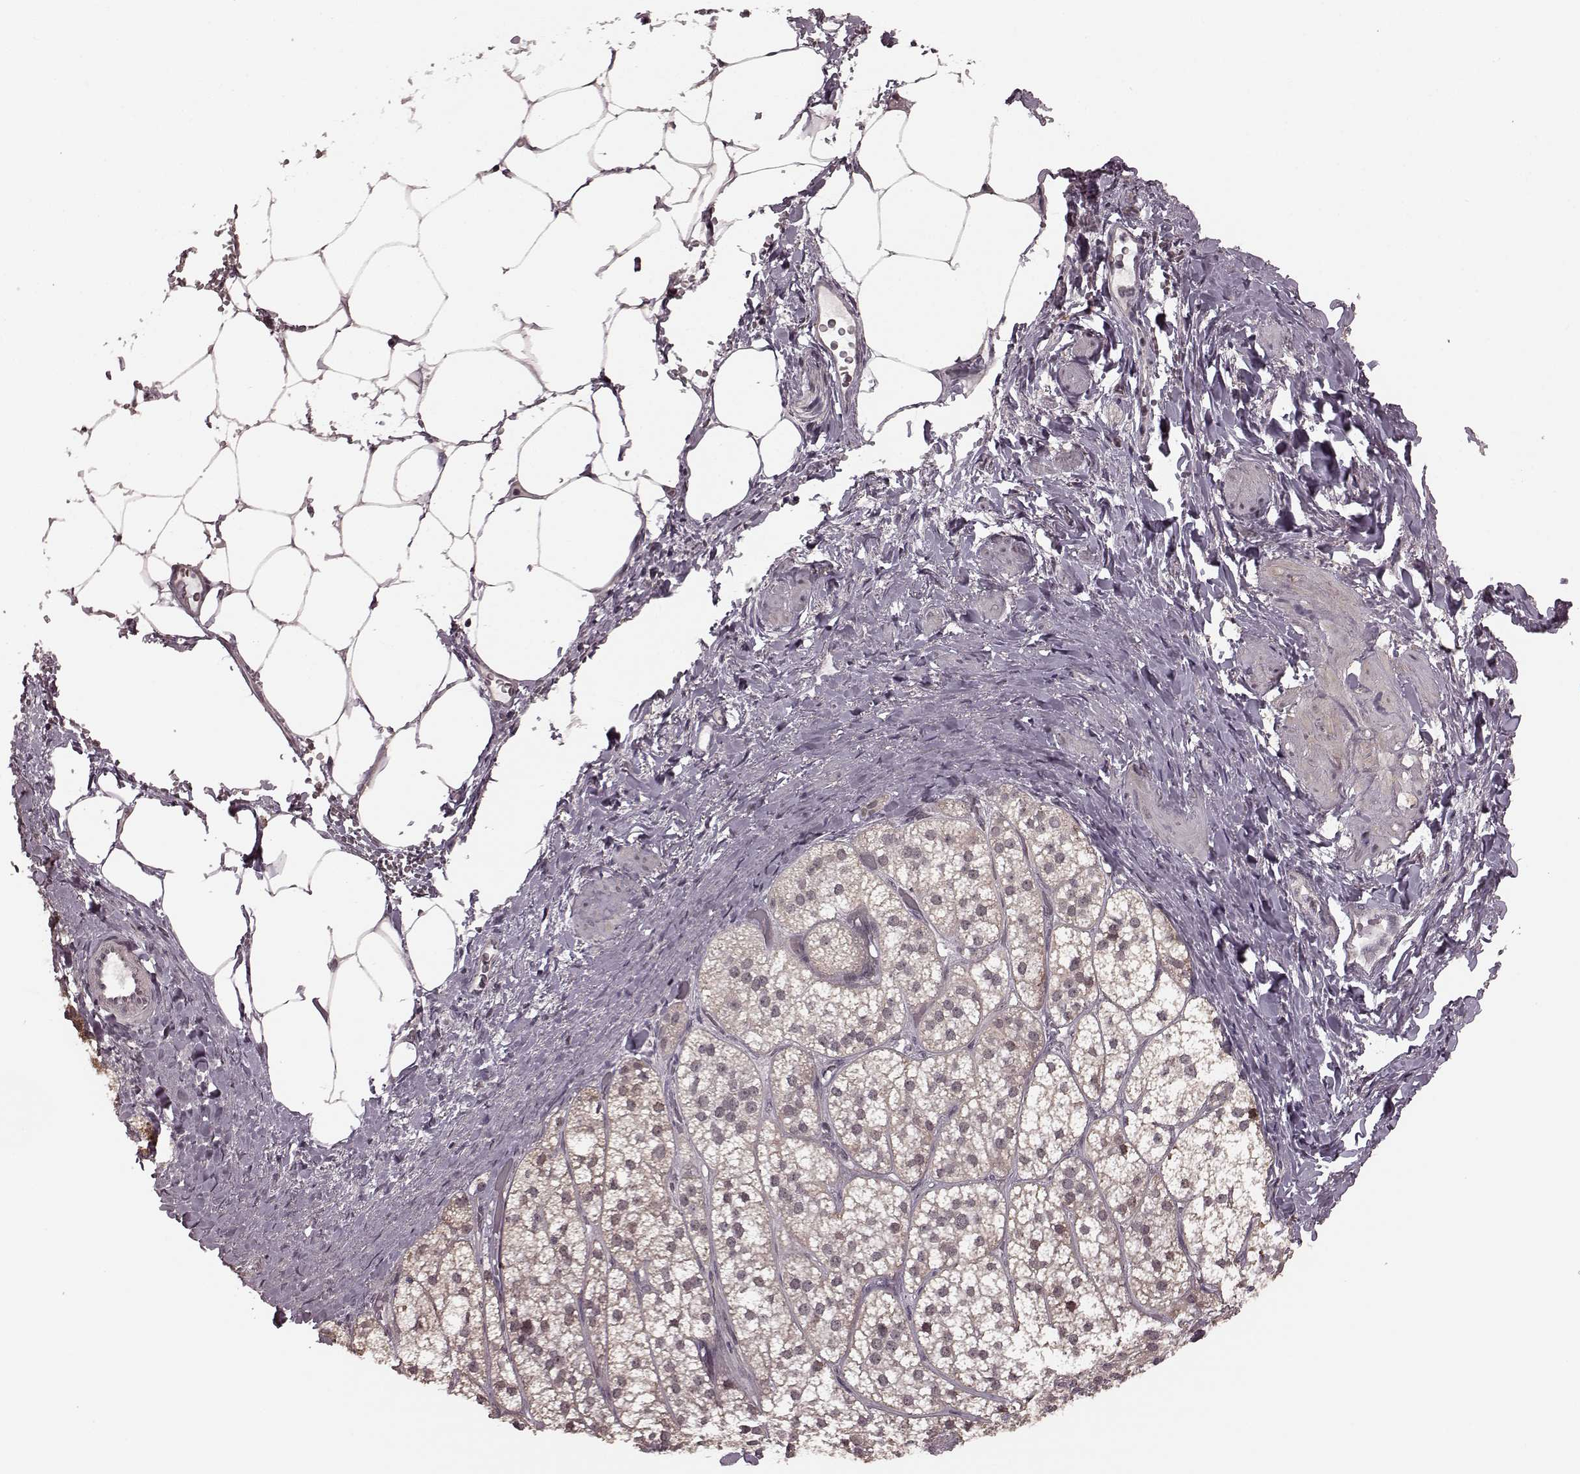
{"staining": {"intensity": "moderate", "quantity": "<25%", "location": "cytoplasmic/membranous"}, "tissue": "adrenal gland", "cell_type": "Glandular cells", "image_type": "normal", "snomed": [{"axis": "morphology", "description": "Normal tissue, NOS"}, {"axis": "topography", "description": "Adrenal gland"}], "caption": "Immunohistochemistry (IHC) histopathology image of normal adrenal gland stained for a protein (brown), which displays low levels of moderate cytoplasmic/membranous positivity in about <25% of glandular cells.", "gene": "PLCB4", "patient": {"sex": "female", "age": 60}}